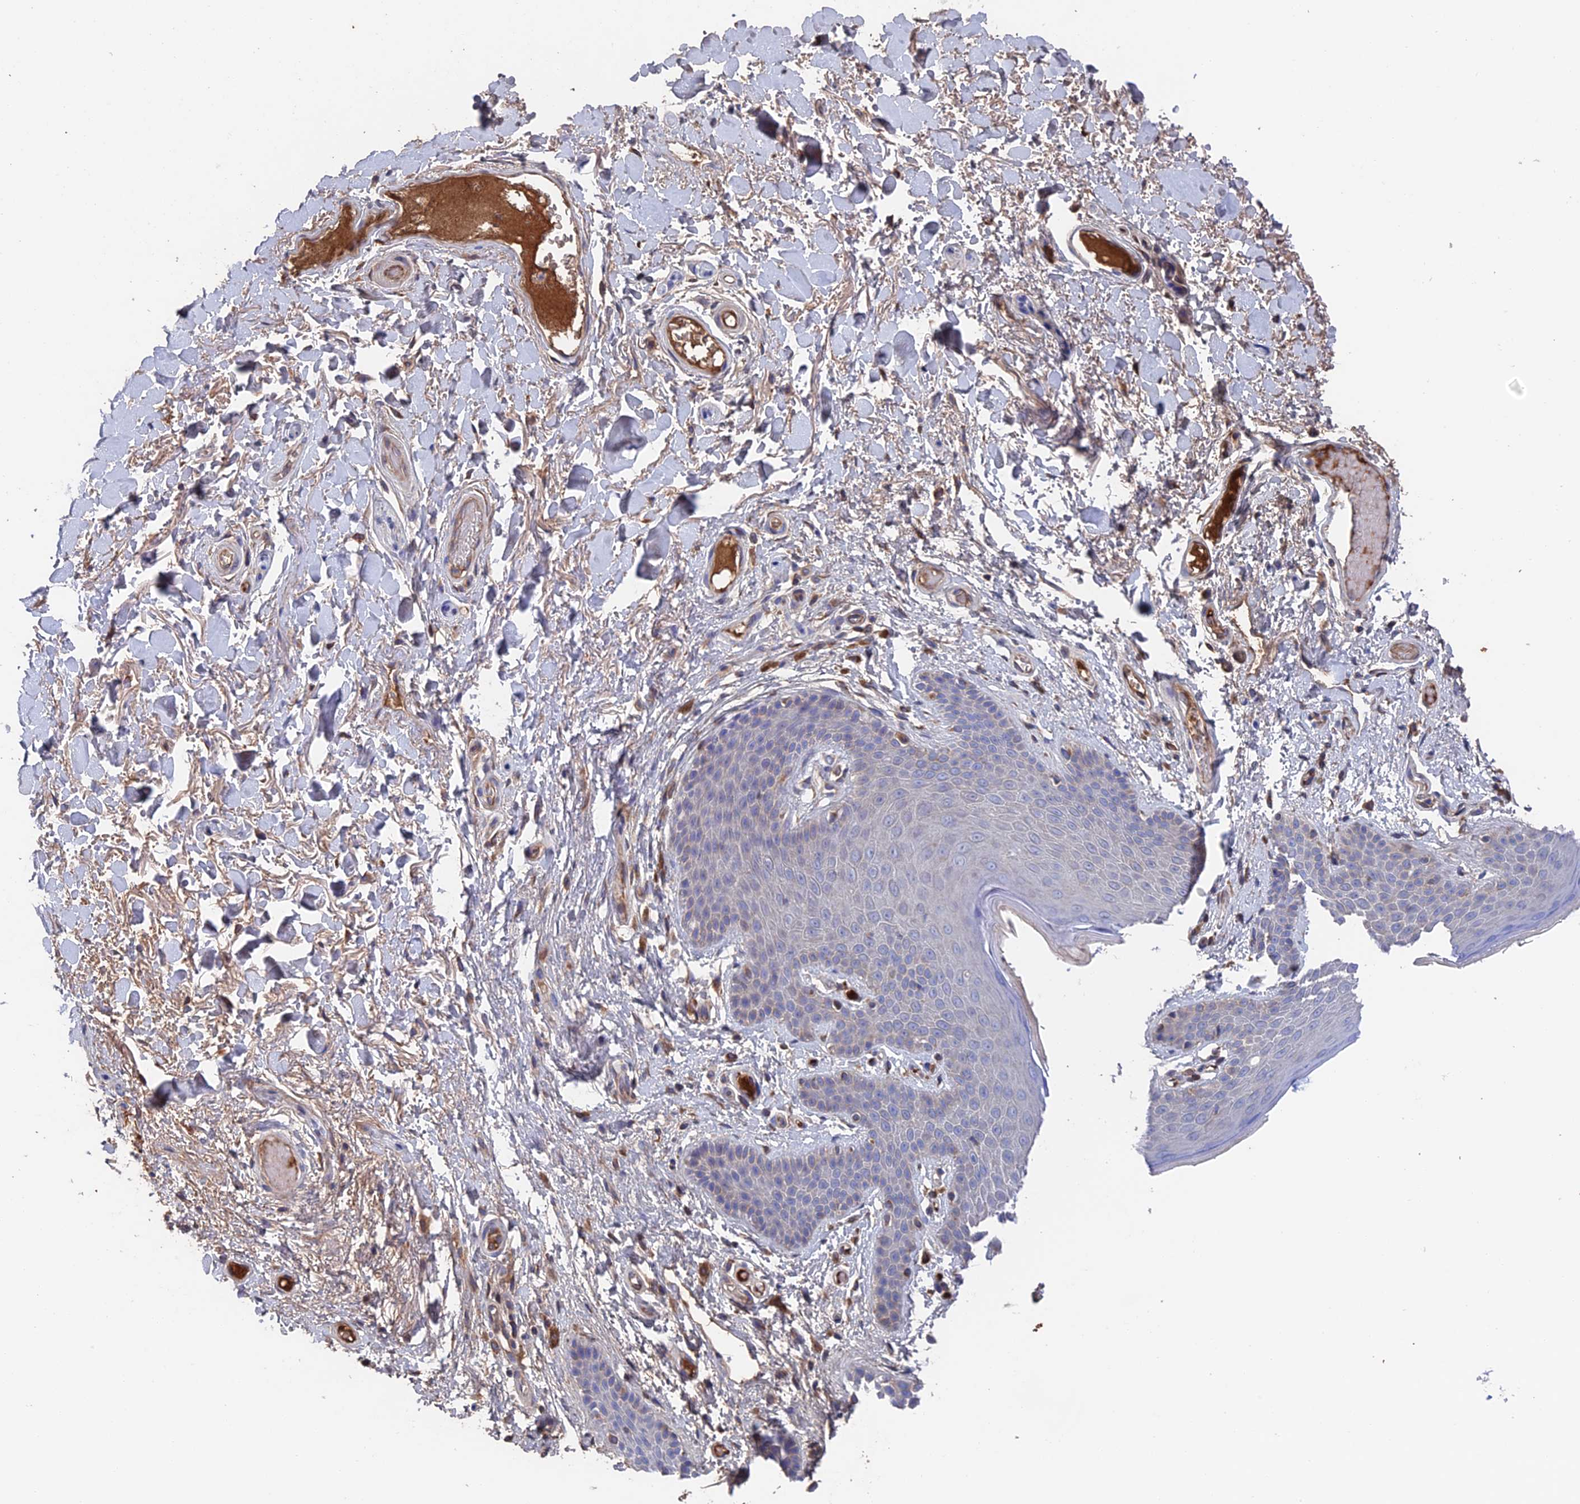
{"staining": {"intensity": "negative", "quantity": "none", "location": "none"}, "tissue": "skin", "cell_type": "Epidermal cells", "image_type": "normal", "snomed": [{"axis": "morphology", "description": "Normal tissue, NOS"}, {"axis": "topography", "description": "Anal"}], "caption": "Immunohistochemistry (IHC) image of benign skin stained for a protein (brown), which demonstrates no staining in epidermal cells. (DAB immunohistochemistry with hematoxylin counter stain).", "gene": "HPF1", "patient": {"sex": "male", "age": 74}}